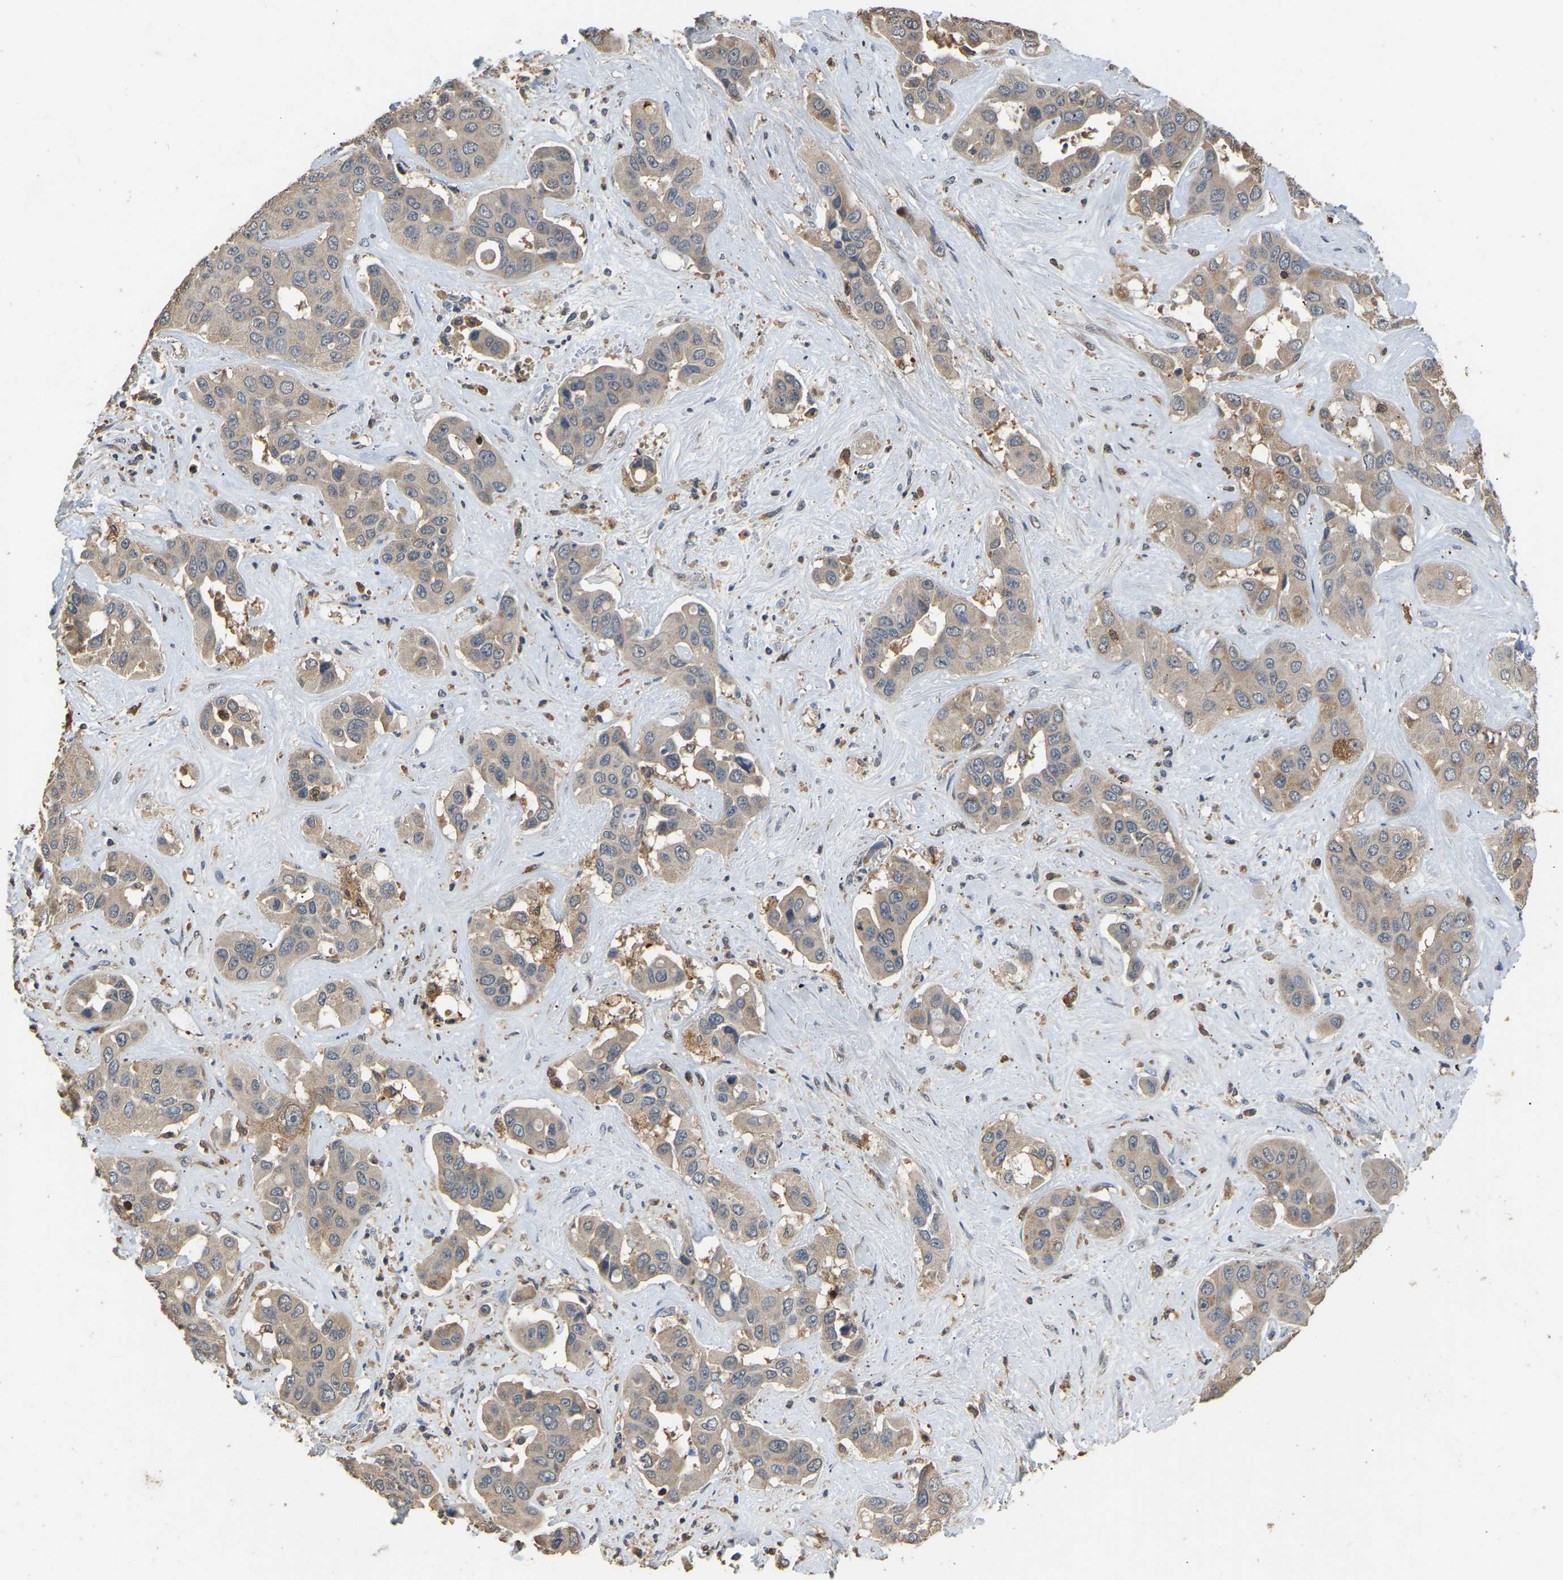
{"staining": {"intensity": "moderate", "quantity": ">75%", "location": "cytoplasmic/membranous"}, "tissue": "liver cancer", "cell_type": "Tumor cells", "image_type": "cancer", "snomed": [{"axis": "morphology", "description": "Cholangiocarcinoma"}, {"axis": "topography", "description": "Liver"}], "caption": "Liver cancer (cholangiocarcinoma) stained for a protein exhibits moderate cytoplasmic/membranous positivity in tumor cells.", "gene": "TUFM", "patient": {"sex": "female", "age": 52}}